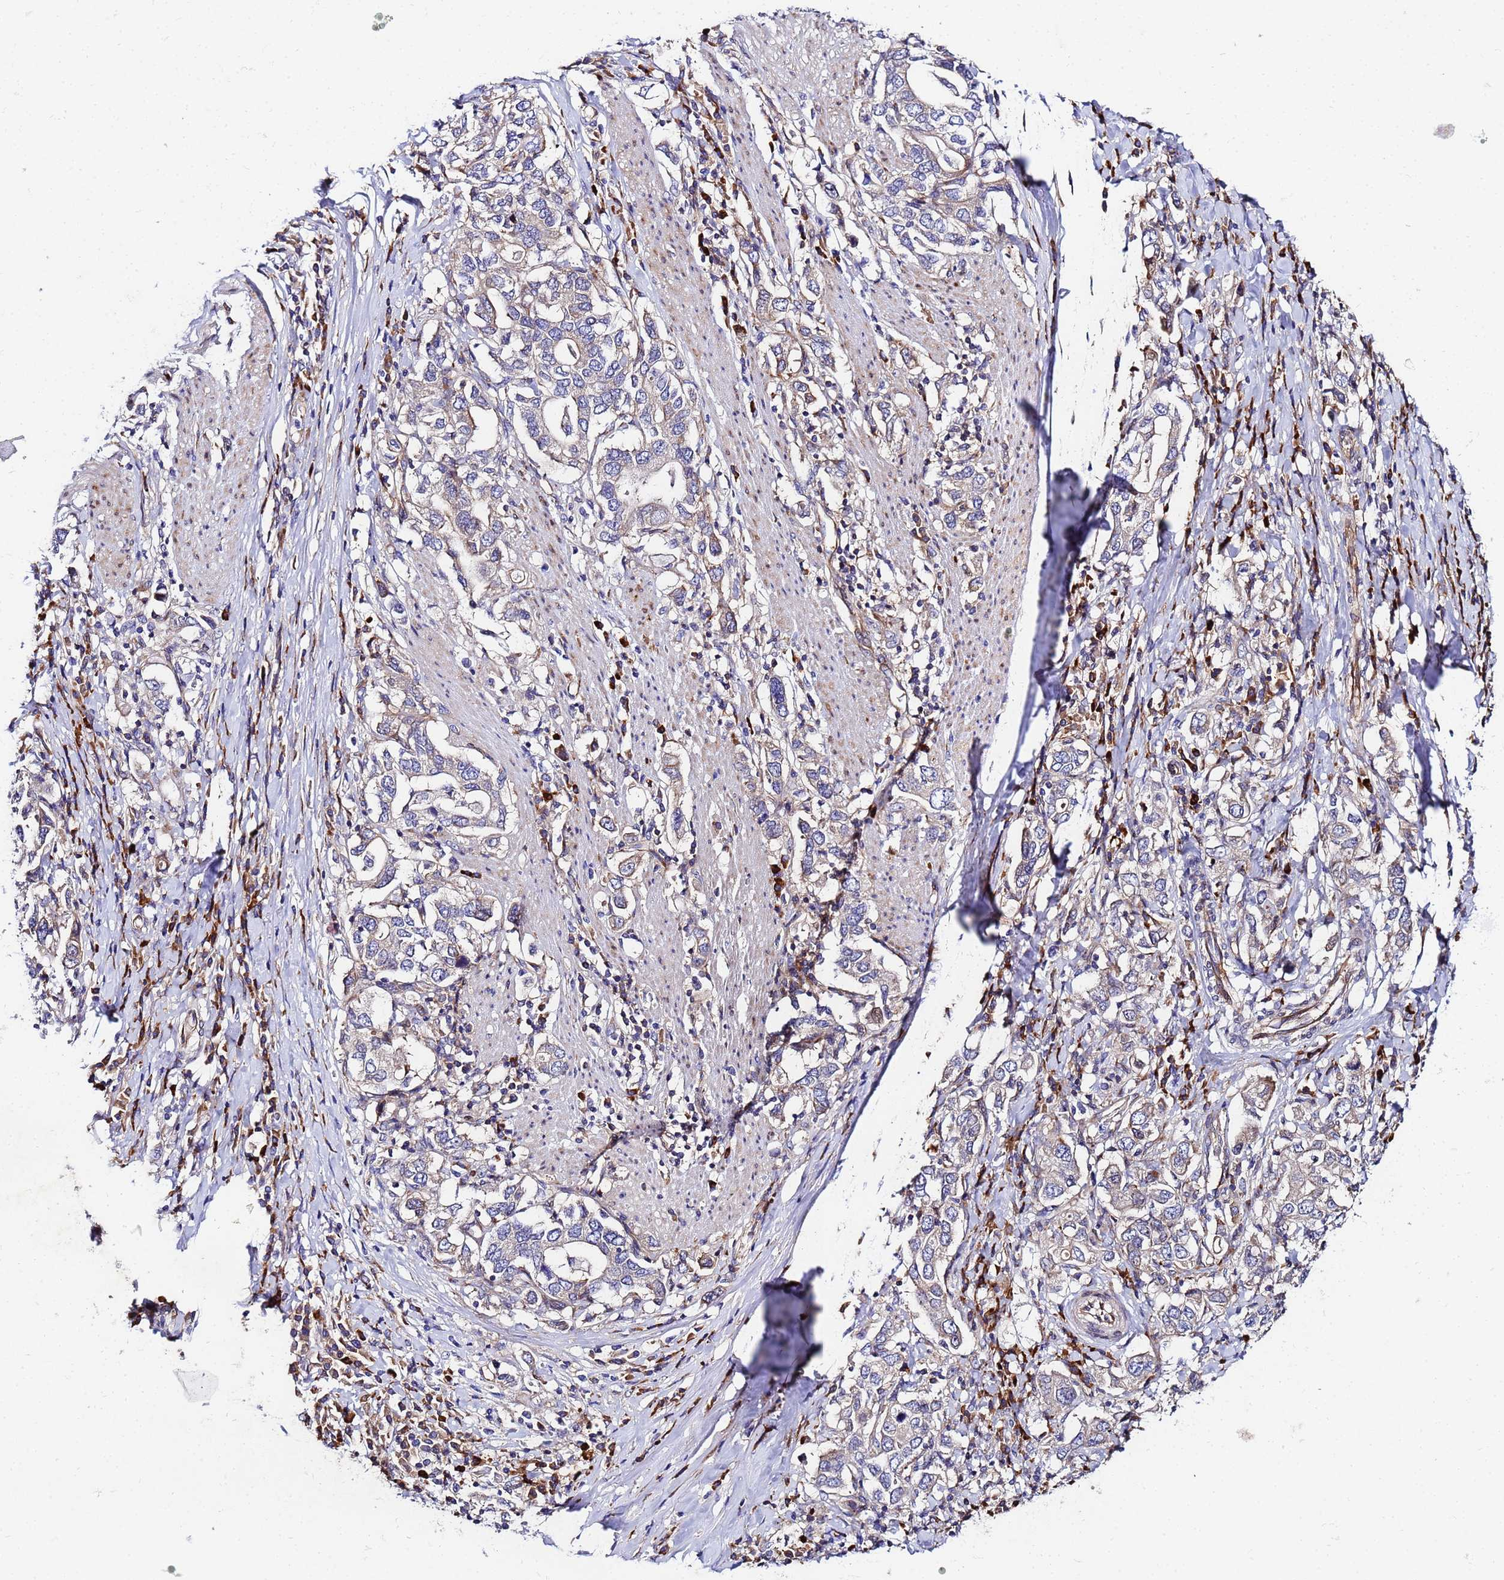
{"staining": {"intensity": "negative", "quantity": "none", "location": "none"}, "tissue": "stomach cancer", "cell_type": "Tumor cells", "image_type": "cancer", "snomed": [{"axis": "morphology", "description": "Adenocarcinoma, NOS"}, {"axis": "topography", "description": "Stomach, upper"}, {"axis": "topography", "description": "Stomach"}], "caption": "This photomicrograph is of stomach cancer stained with immunohistochemistry to label a protein in brown with the nuclei are counter-stained blue. There is no positivity in tumor cells.", "gene": "POM121", "patient": {"sex": "male", "age": 62}}